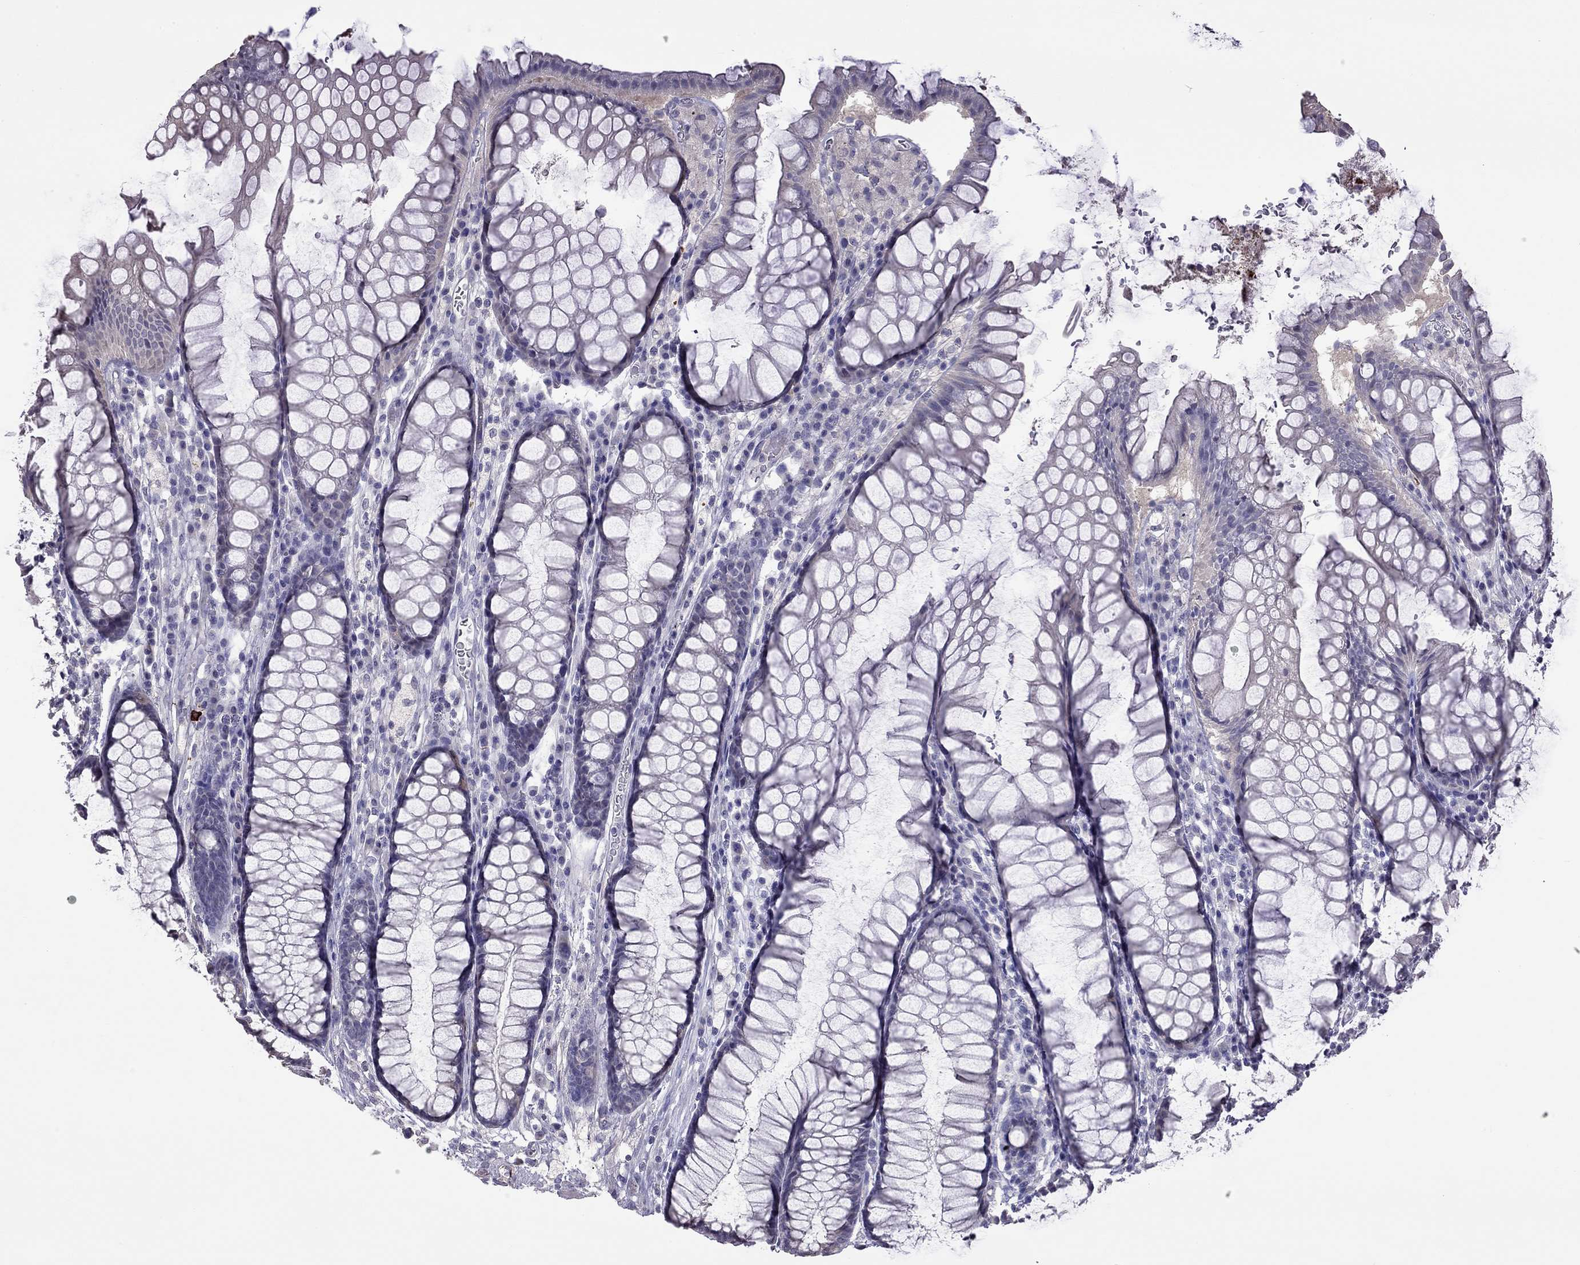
{"staining": {"intensity": "negative", "quantity": "none", "location": "none"}, "tissue": "rectum", "cell_type": "Glandular cells", "image_type": "normal", "snomed": [{"axis": "morphology", "description": "Normal tissue, NOS"}, {"axis": "topography", "description": "Rectum"}], "caption": "Image shows no significant protein positivity in glandular cells of unremarkable rectum. (IHC, brightfield microscopy, high magnification).", "gene": "FEZ1", "patient": {"sex": "female", "age": 68}}